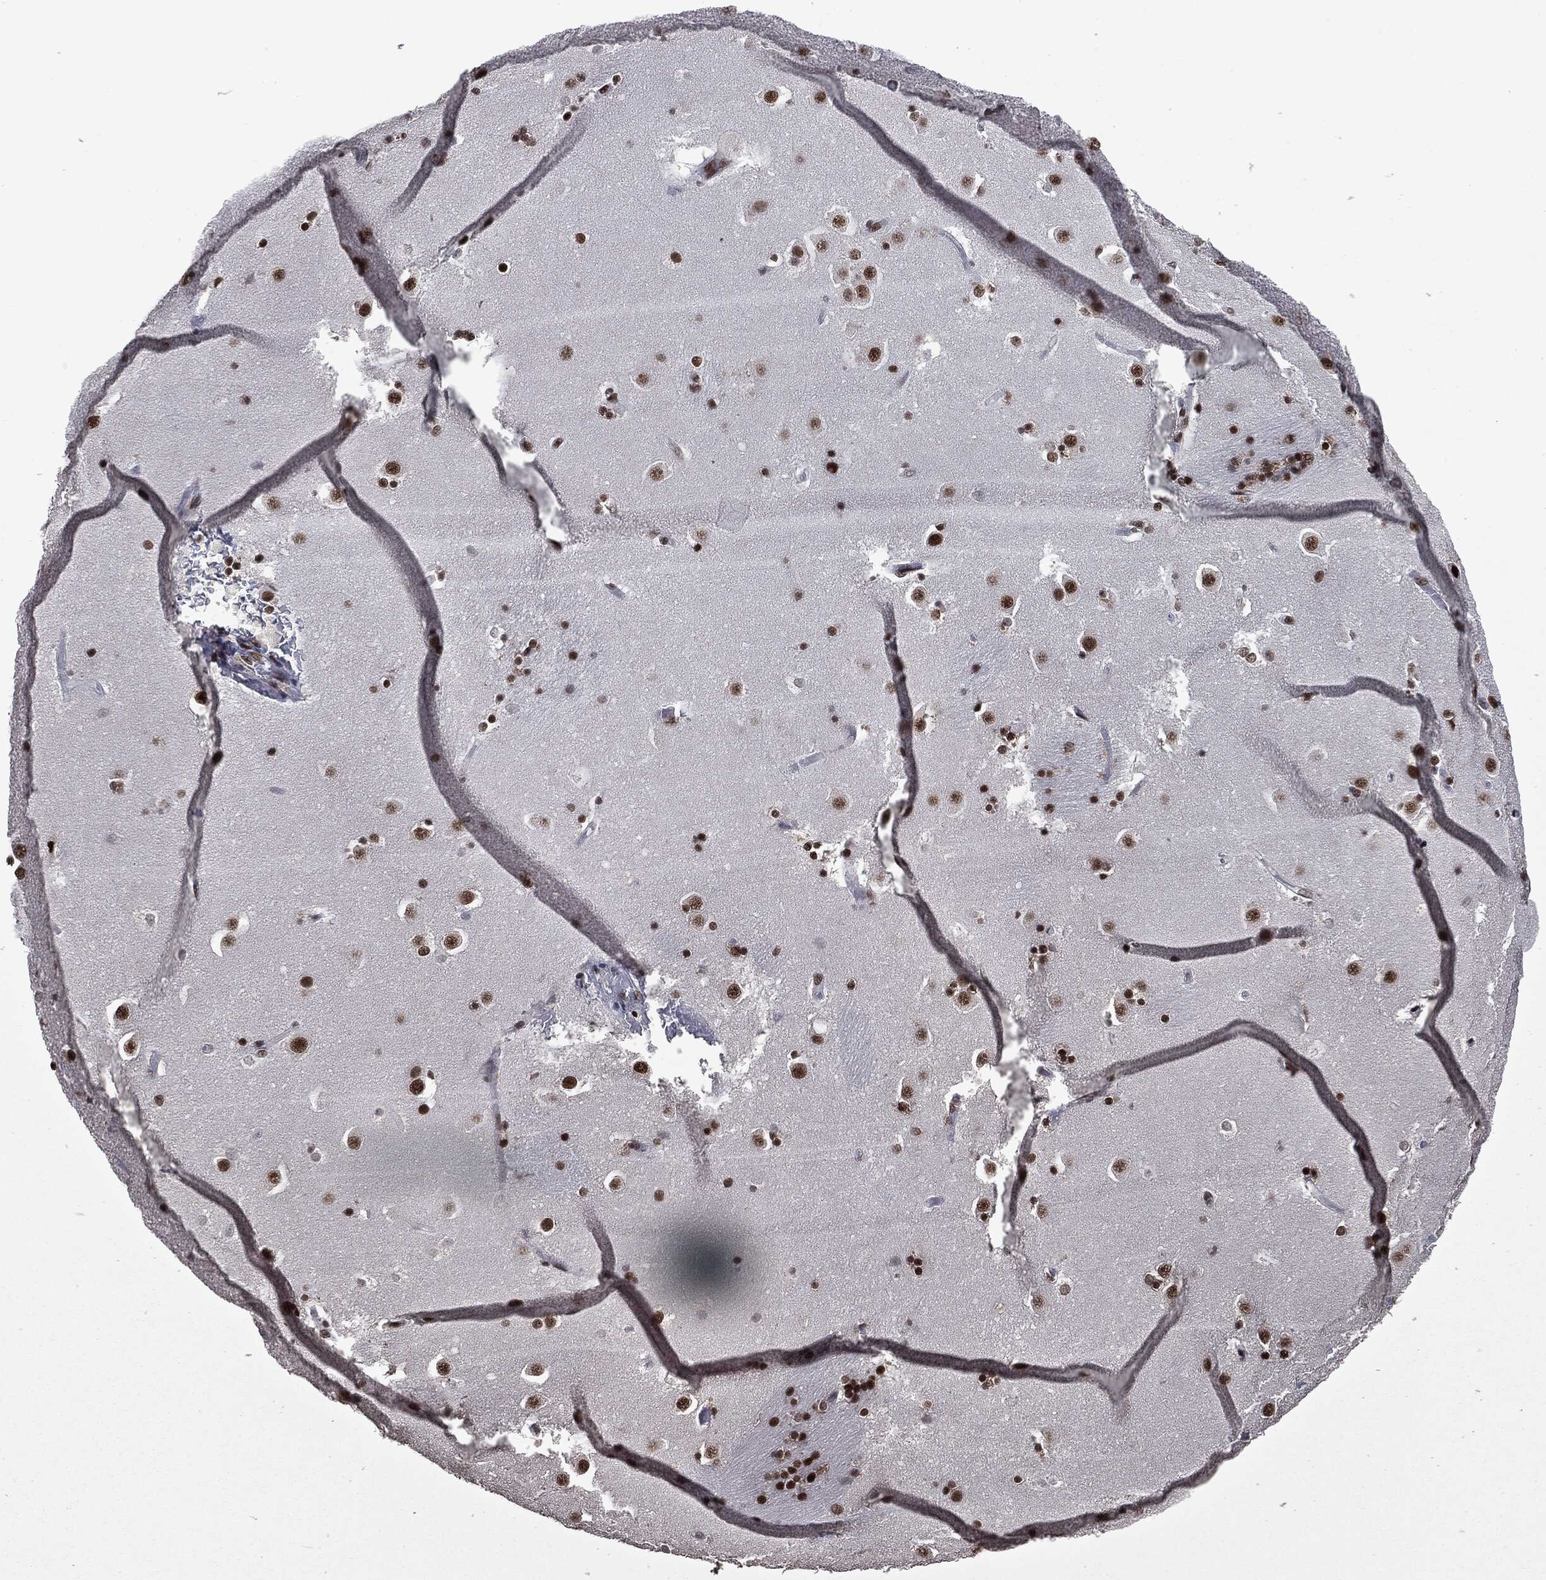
{"staining": {"intensity": "strong", "quantity": ">75%", "location": "nuclear"}, "tissue": "caudate", "cell_type": "Glial cells", "image_type": "normal", "snomed": [{"axis": "morphology", "description": "Normal tissue, NOS"}, {"axis": "topography", "description": "Lateral ventricle wall"}], "caption": "A brown stain highlights strong nuclear positivity of a protein in glial cells of benign human caudate. (DAB IHC with brightfield microscopy, high magnification).", "gene": "MSH2", "patient": {"sex": "male", "age": 51}}